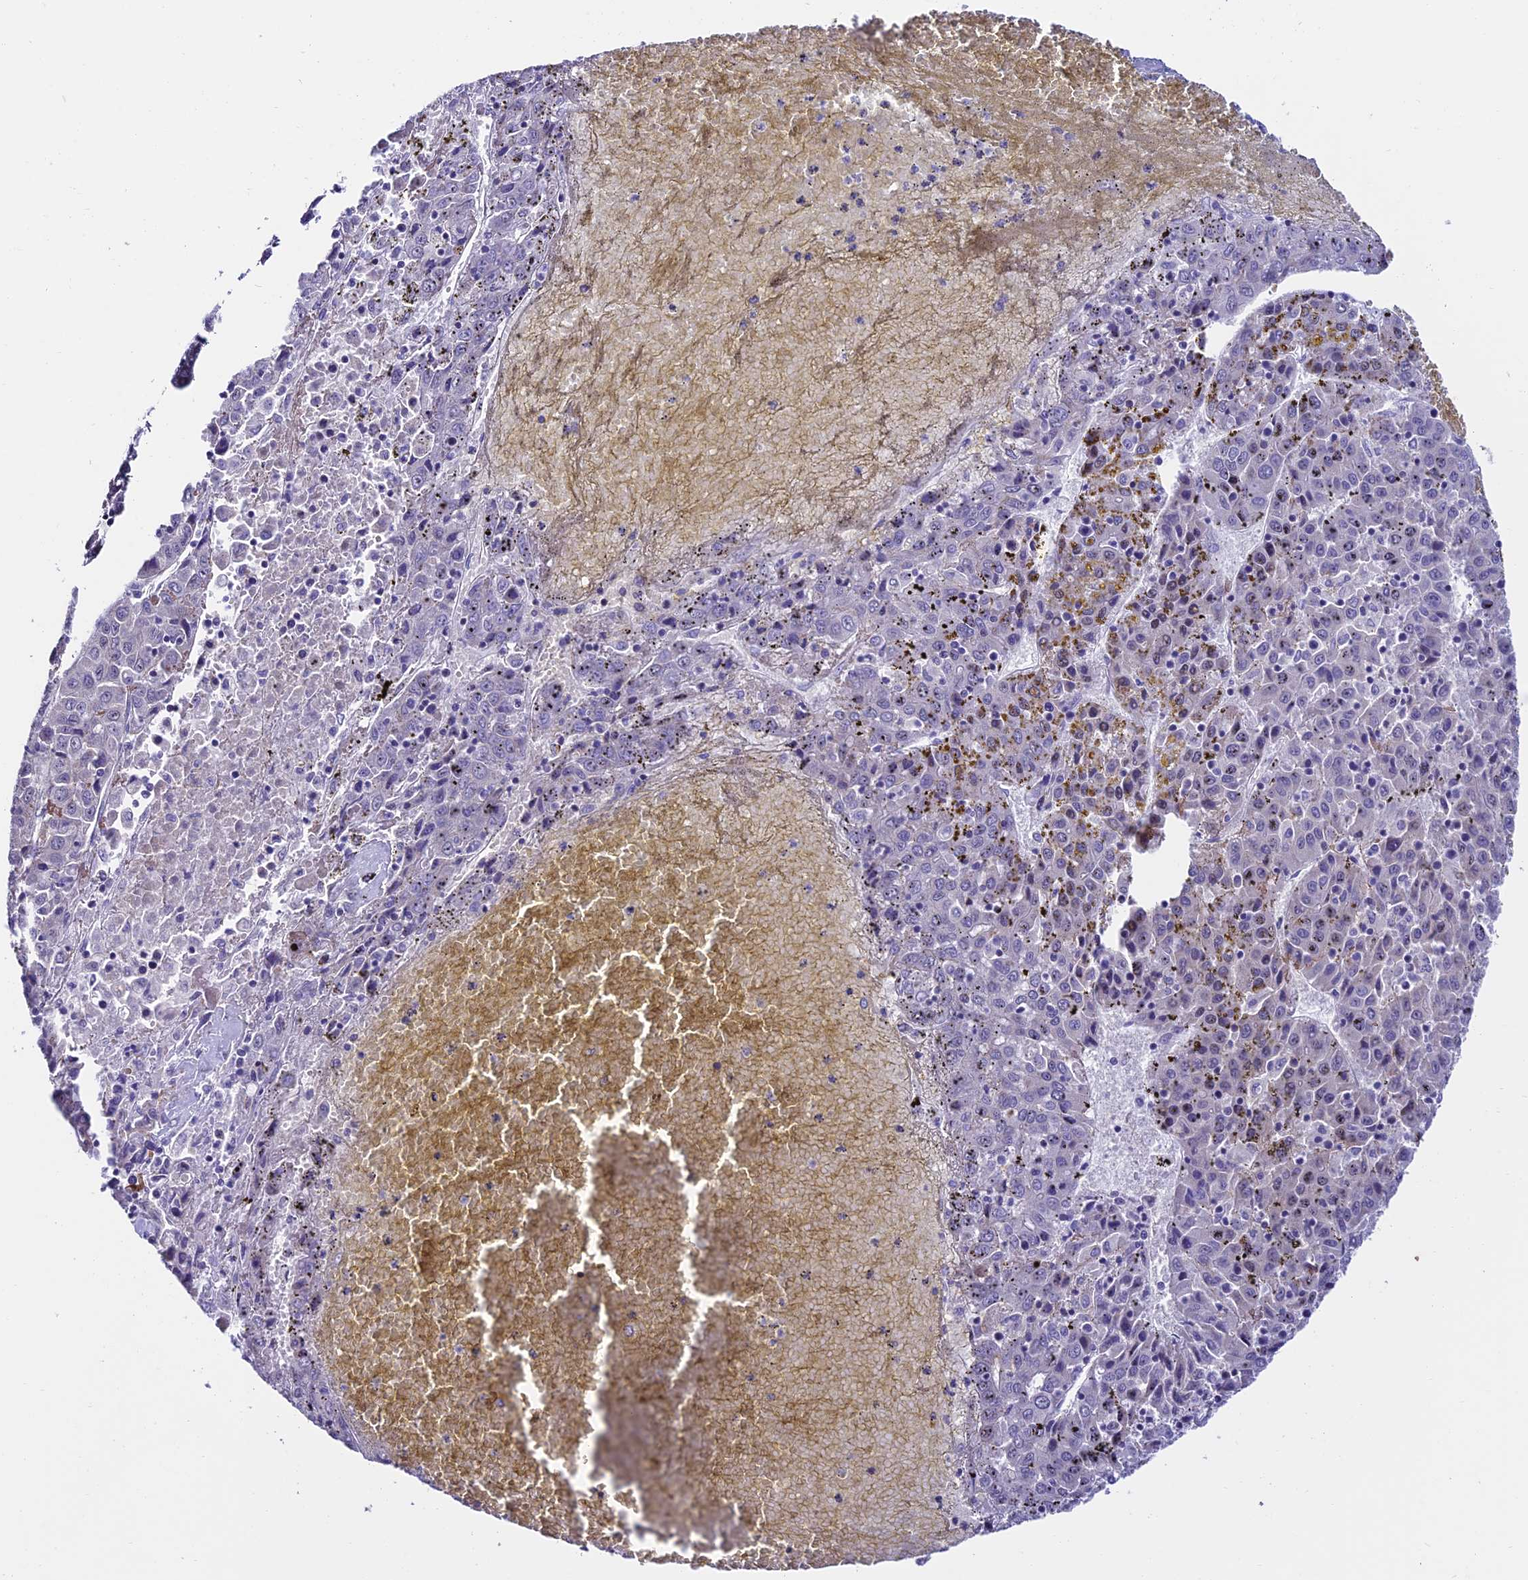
{"staining": {"intensity": "negative", "quantity": "none", "location": "none"}, "tissue": "liver cancer", "cell_type": "Tumor cells", "image_type": "cancer", "snomed": [{"axis": "morphology", "description": "Carcinoma, Hepatocellular, NOS"}, {"axis": "topography", "description": "Liver"}], "caption": "Liver hepatocellular carcinoma stained for a protein using IHC reveals no staining tumor cells.", "gene": "SLC10A1", "patient": {"sex": "female", "age": 53}}